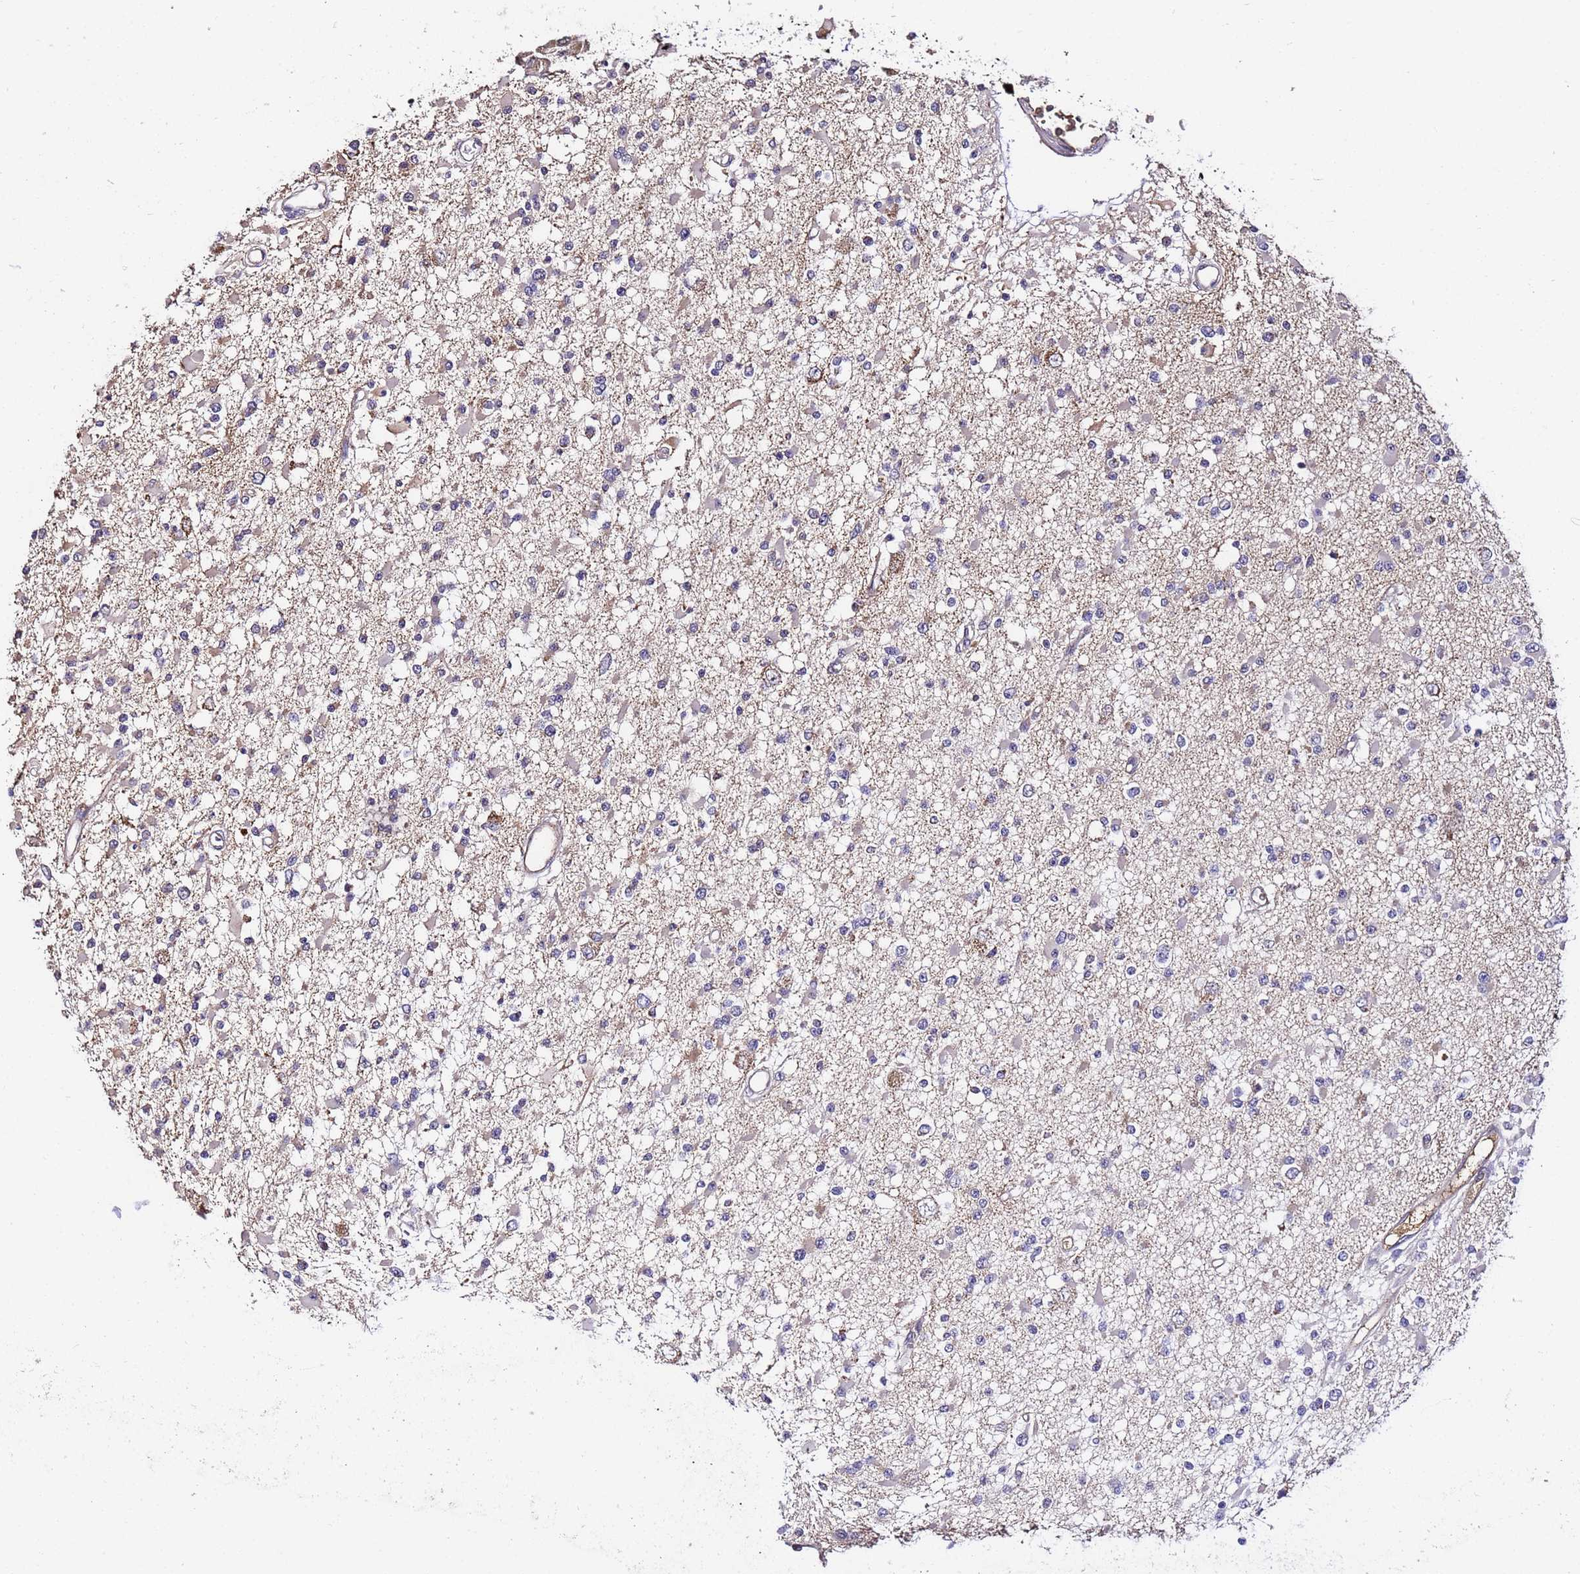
{"staining": {"intensity": "moderate", "quantity": "<25%", "location": "cytoplasmic/membranous"}, "tissue": "glioma", "cell_type": "Tumor cells", "image_type": "cancer", "snomed": [{"axis": "morphology", "description": "Glioma, malignant, Low grade"}, {"axis": "topography", "description": "Brain"}], "caption": "Tumor cells reveal low levels of moderate cytoplasmic/membranous staining in approximately <25% of cells in glioma. The protein of interest is shown in brown color, while the nuclei are stained blue.", "gene": "WNK4", "patient": {"sex": "female", "age": 22}}